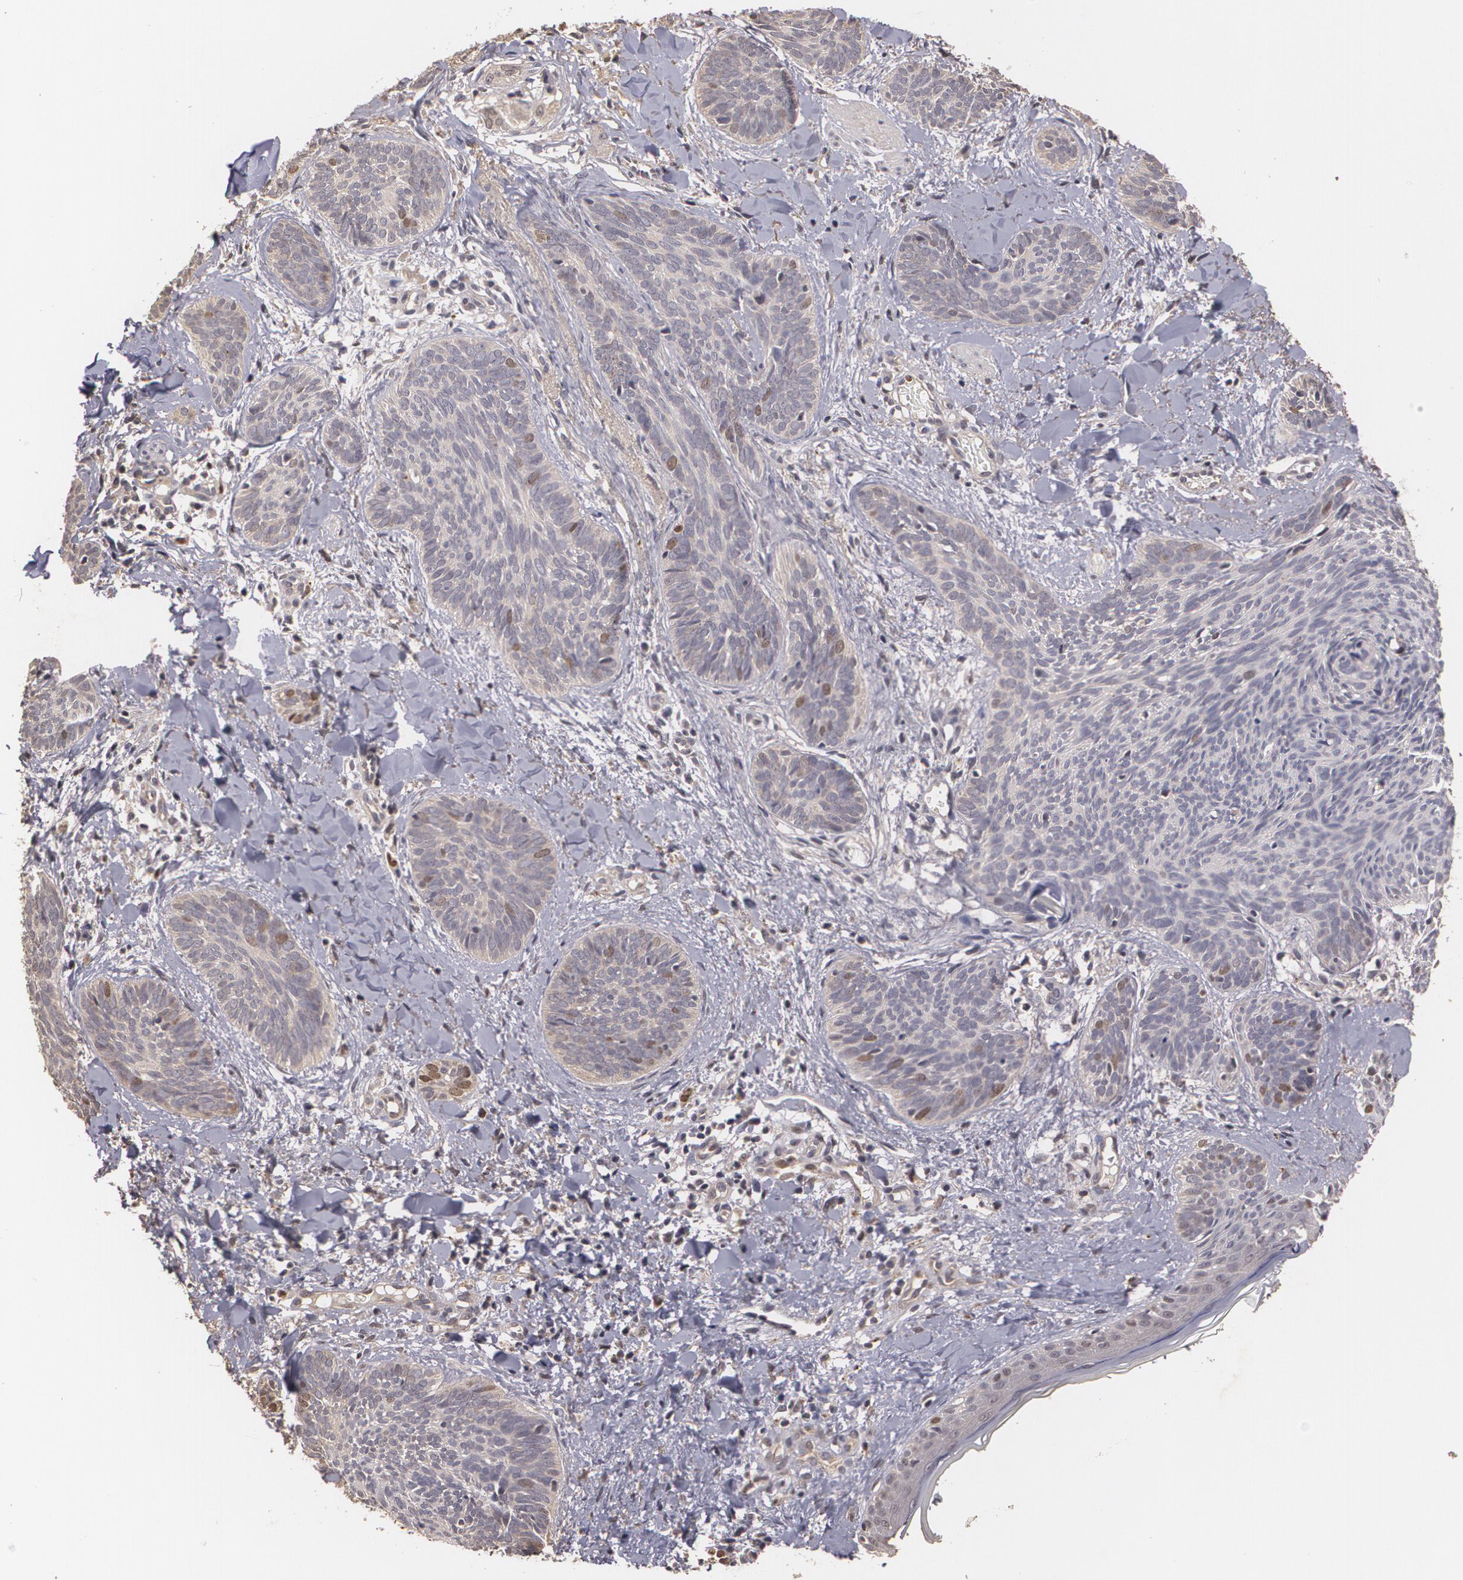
{"staining": {"intensity": "moderate", "quantity": "<25%", "location": "nuclear"}, "tissue": "skin cancer", "cell_type": "Tumor cells", "image_type": "cancer", "snomed": [{"axis": "morphology", "description": "Basal cell carcinoma"}, {"axis": "topography", "description": "Skin"}], "caption": "Immunohistochemistry (DAB (3,3'-diaminobenzidine)) staining of human skin cancer demonstrates moderate nuclear protein positivity in about <25% of tumor cells.", "gene": "BRCA1", "patient": {"sex": "female", "age": 81}}